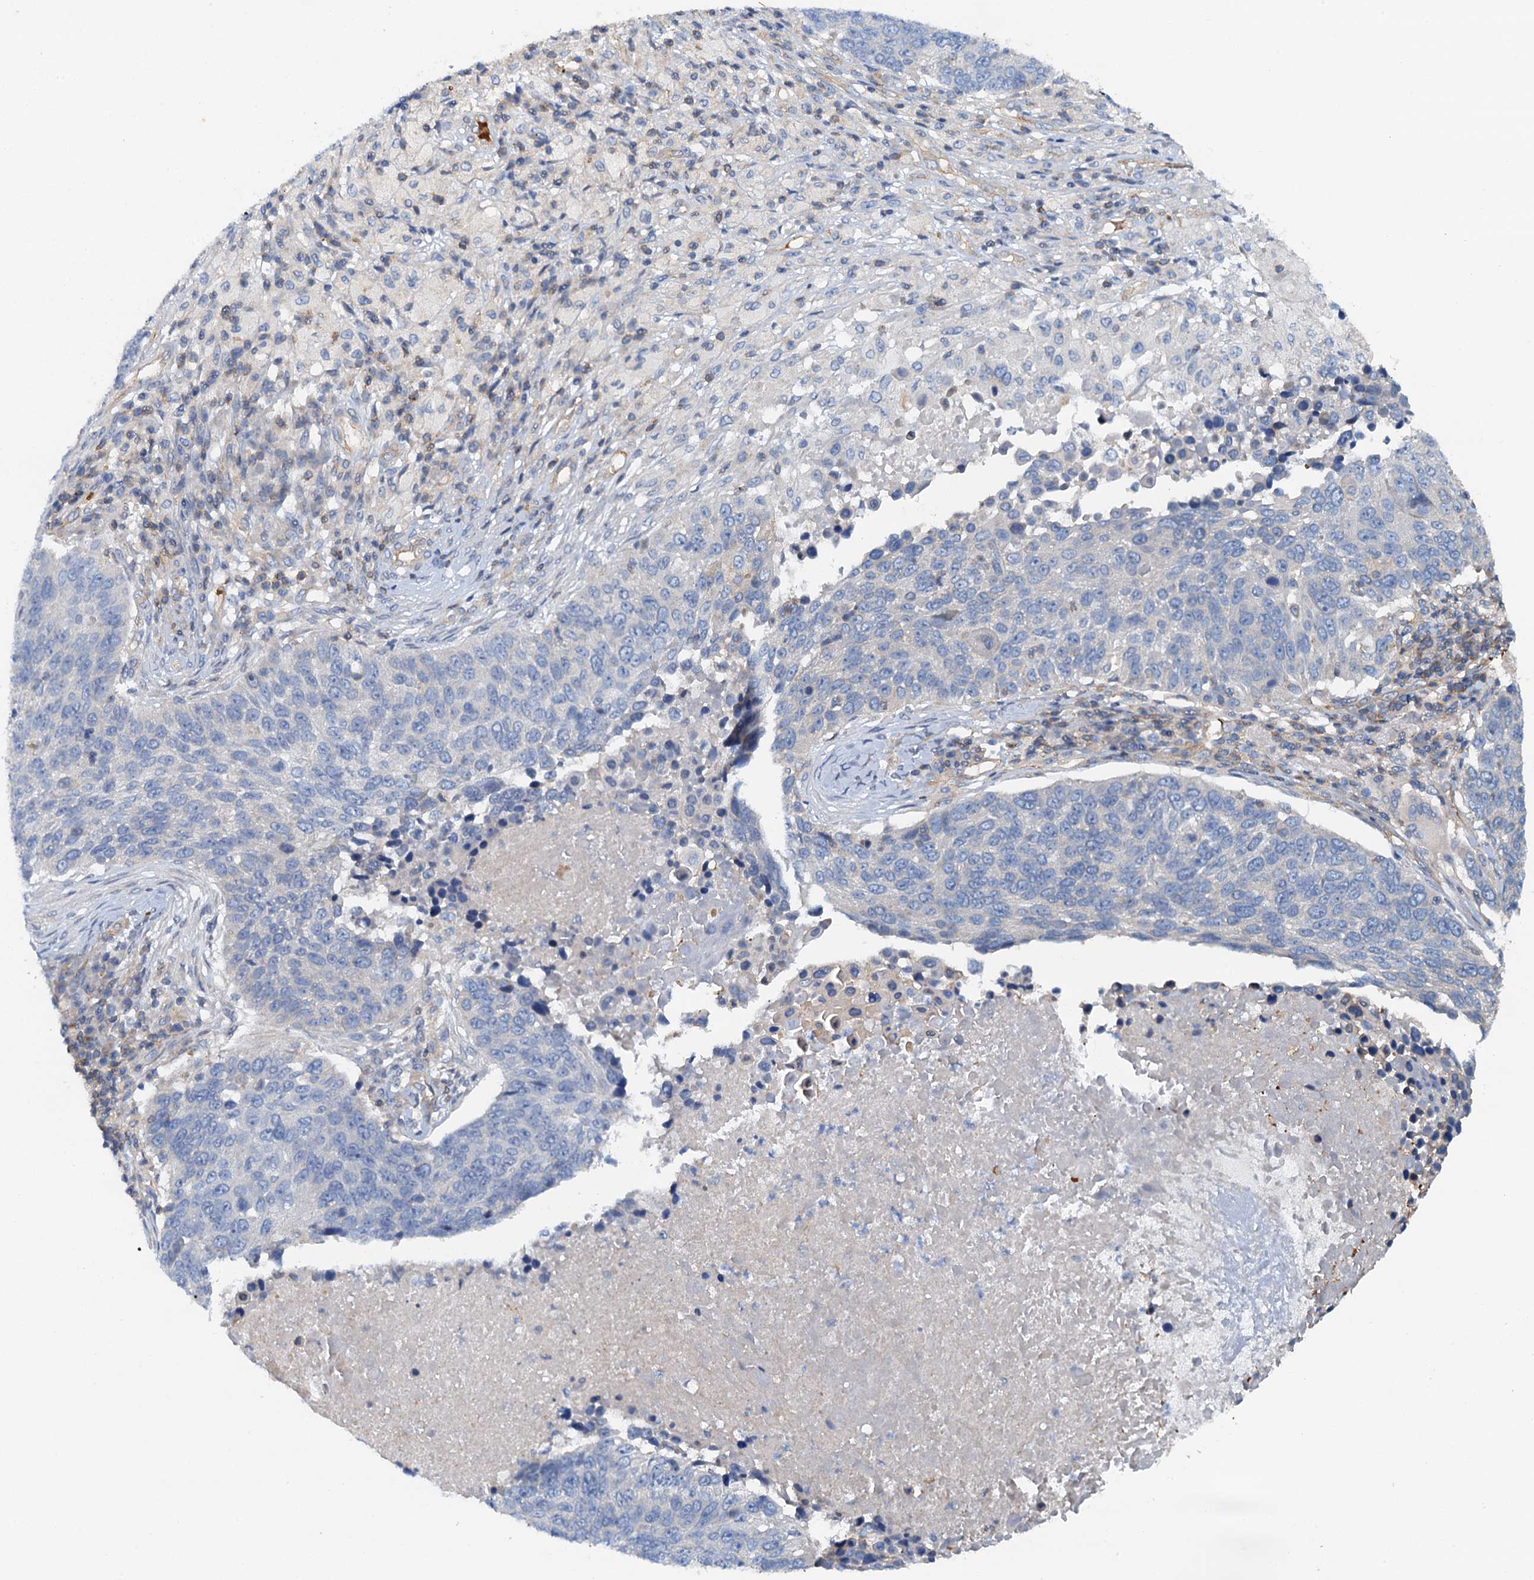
{"staining": {"intensity": "negative", "quantity": "none", "location": "none"}, "tissue": "lung cancer", "cell_type": "Tumor cells", "image_type": "cancer", "snomed": [{"axis": "morphology", "description": "Normal tissue, NOS"}, {"axis": "morphology", "description": "Squamous cell carcinoma, NOS"}, {"axis": "topography", "description": "Lymph node"}, {"axis": "topography", "description": "Lung"}], "caption": "DAB immunohistochemical staining of lung squamous cell carcinoma reveals no significant expression in tumor cells.", "gene": "ROGDI", "patient": {"sex": "male", "age": 66}}